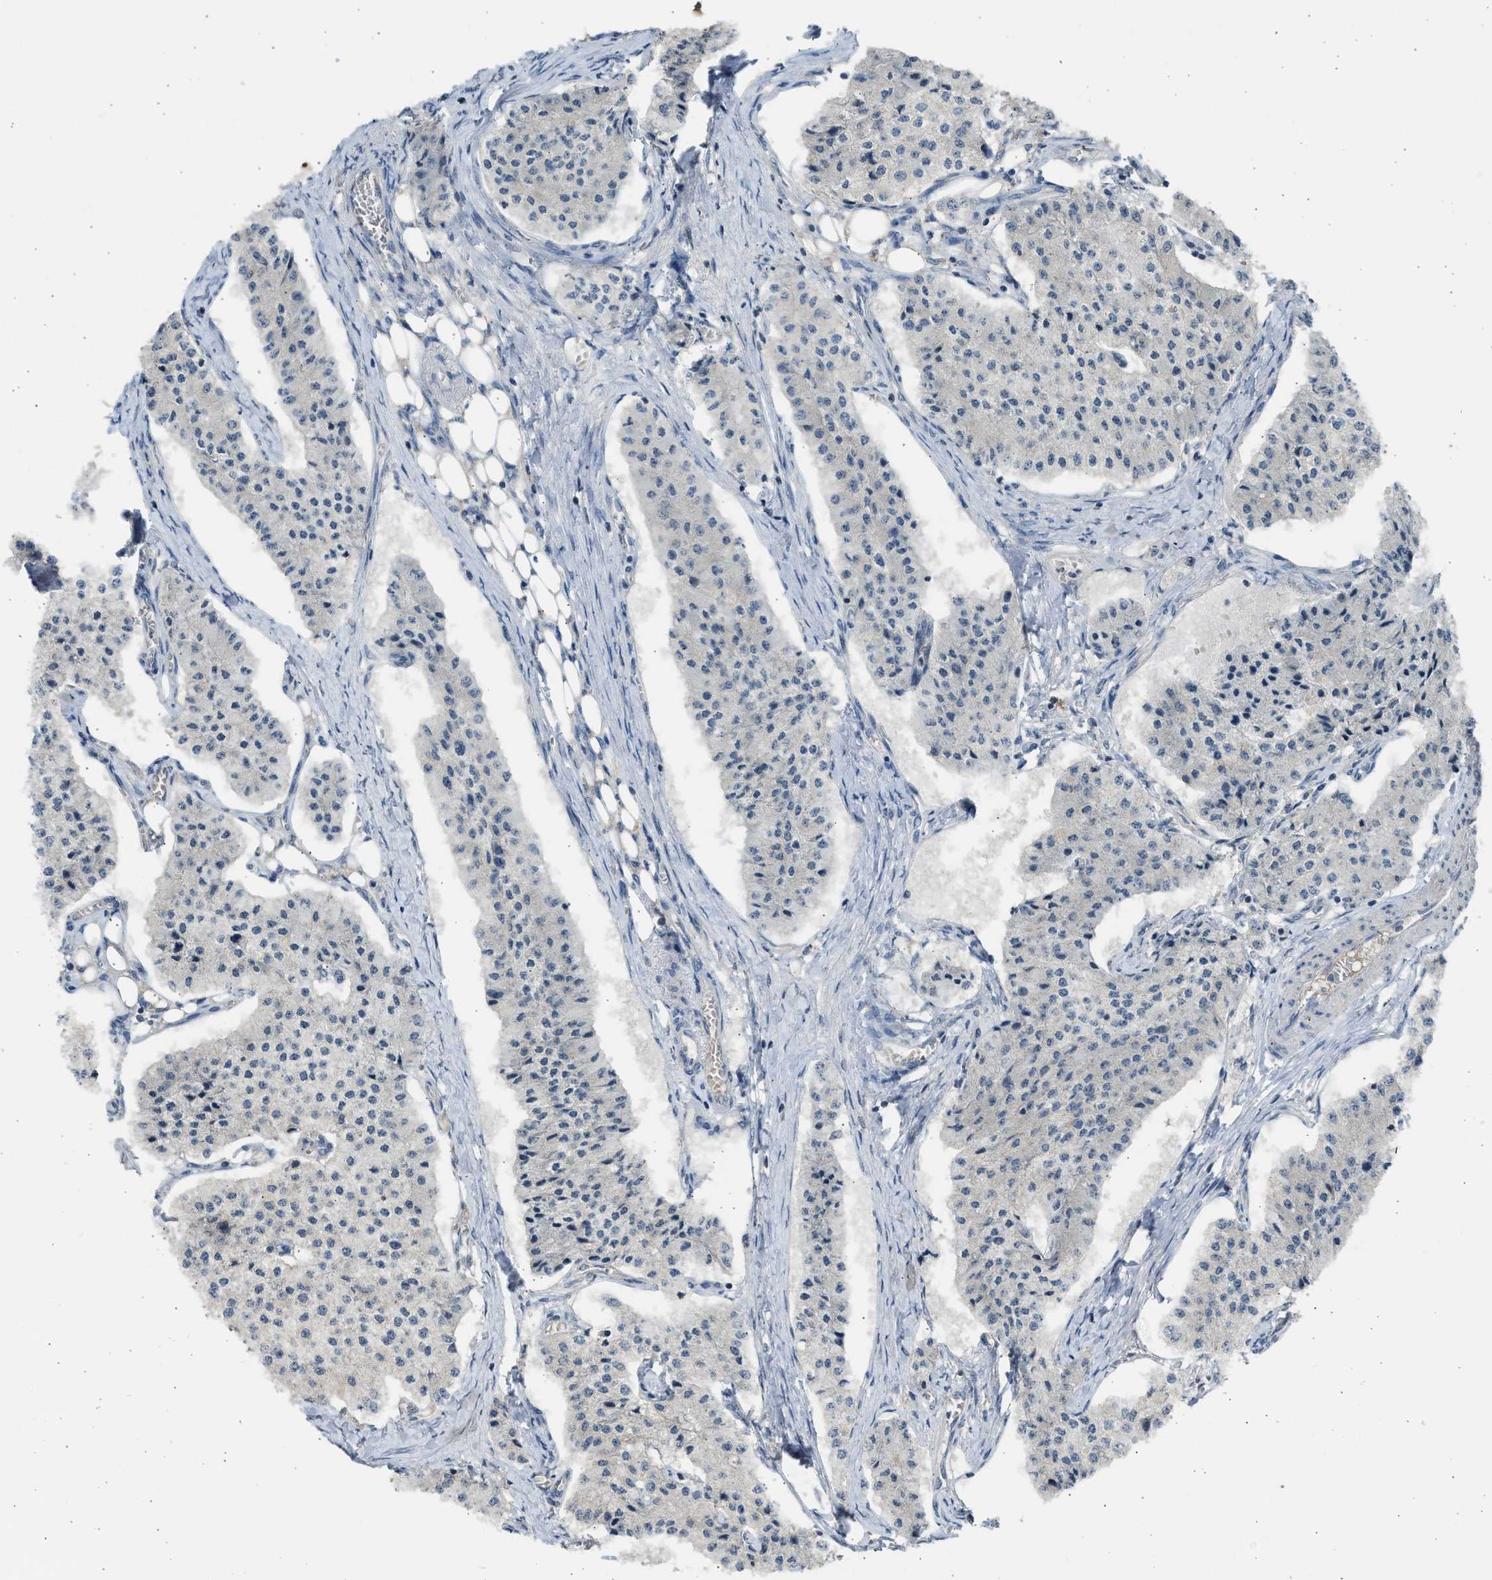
{"staining": {"intensity": "negative", "quantity": "none", "location": "none"}, "tissue": "carcinoid", "cell_type": "Tumor cells", "image_type": "cancer", "snomed": [{"axis": "morphology", "description": "Carcinoid, malignant, NOS"}, {"axis": "topography", "description": "Colon"}], "caption": "High magnification brightfield microscopy of malignant carcinoid stained with DAB (brown) and counterstained with hematoxylin (blue): tumor cells show no significant positivity.", "gene": "SULT2A1", "patient": {"sex": "female", "age": 52}}